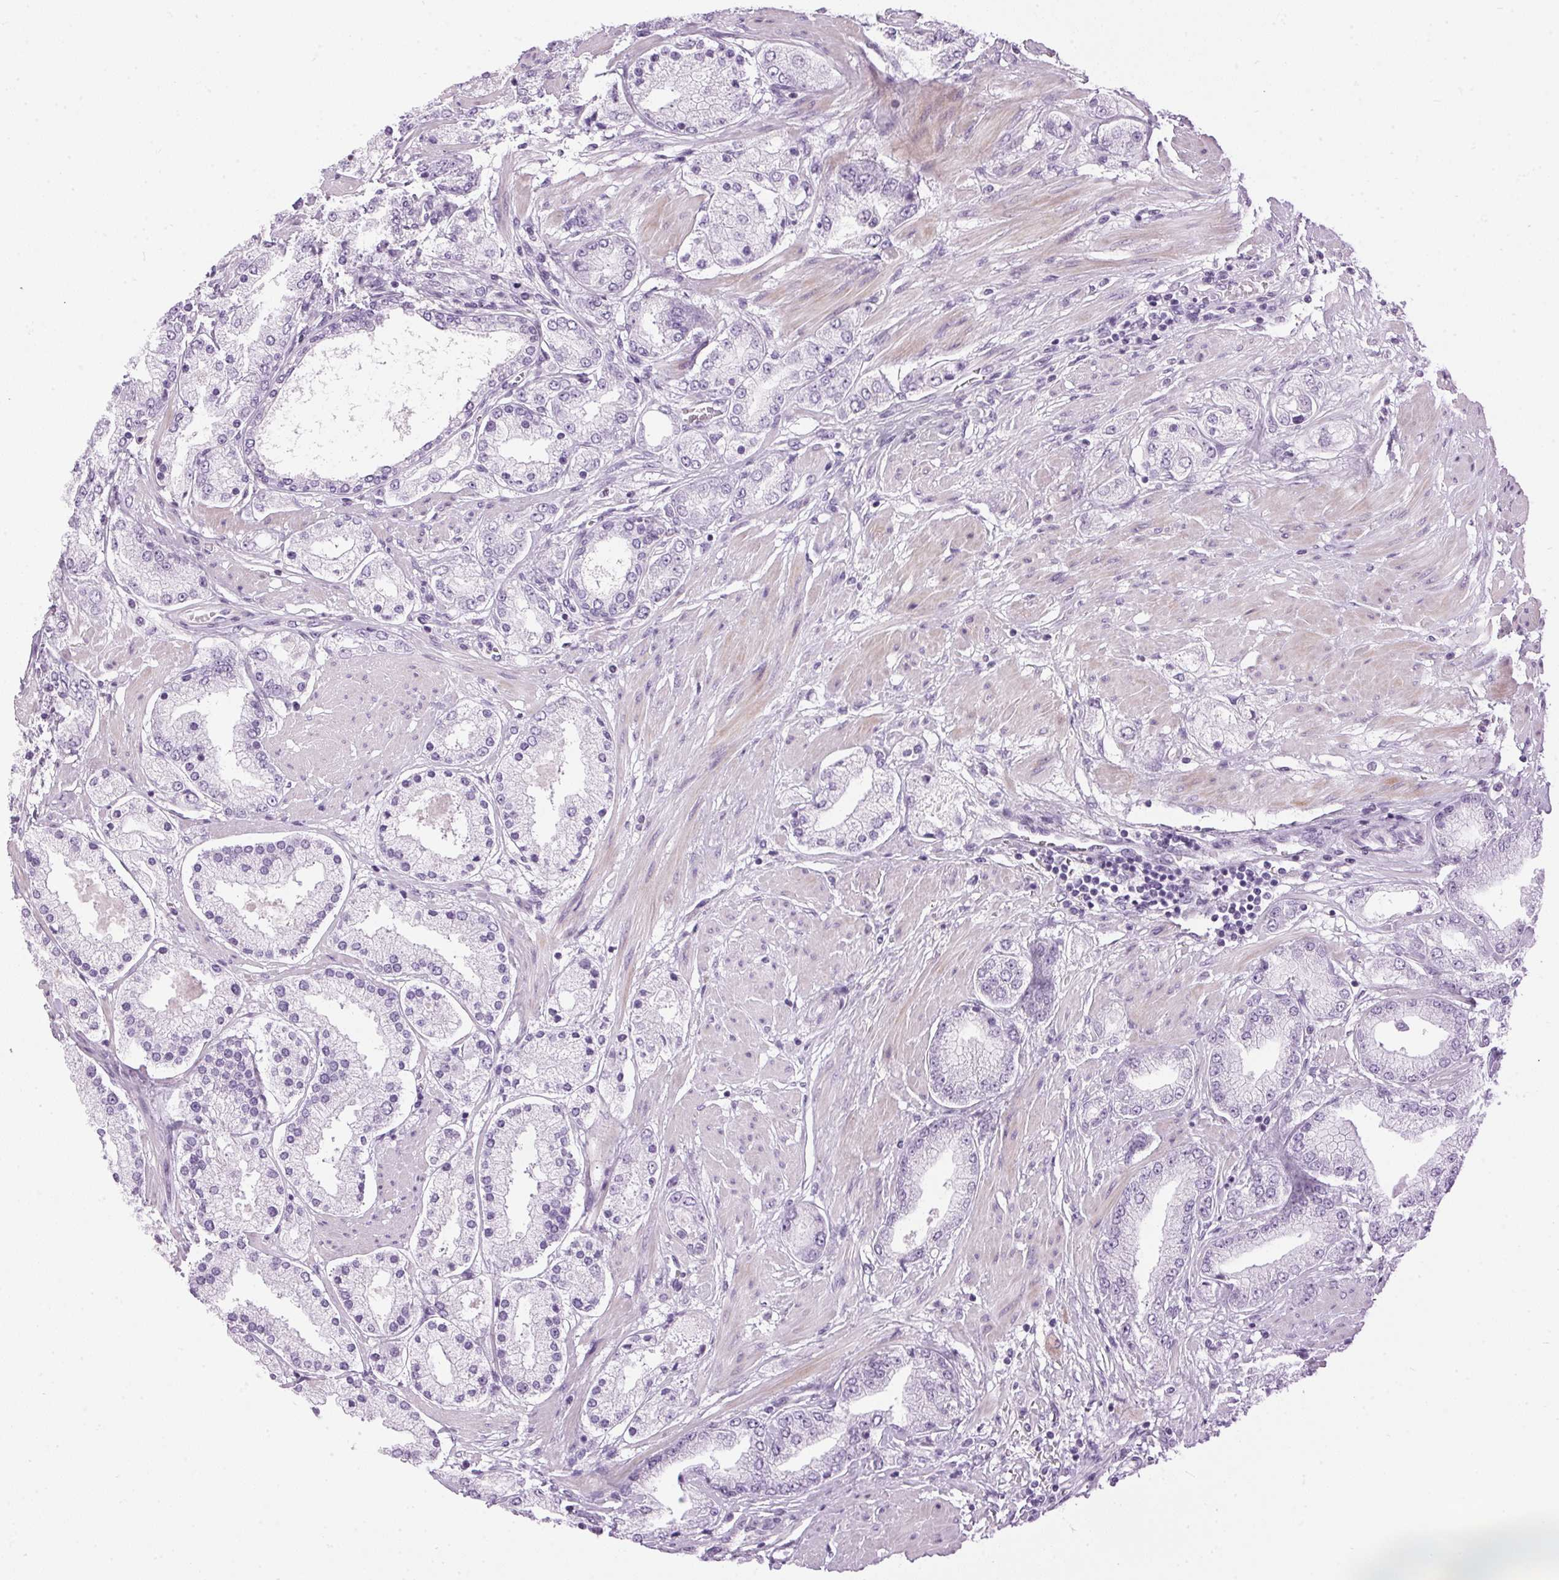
{"staining": {"intensity": "negative", "quantity": "none", "location": "none"}, "tissue": "prostate cancer", "cell_type": "Tumor cells", "image_type": "cancer", "snomed": [{"axis": "morphology", "description": "Adenocarcinoma, High grade"}, {"axis": "topography", "description": "Prostate"}], "caption": "A photomicrograph of human prostate cancer (adenocarcinoma (high-grade)) is negative for staining in tumor cells. Brightfield microscopy of immunohistochemistry (IHC) stained with DAB (3,3'-diaminobenzidine) (brown) and hematoxylin (blue), captured at high magnification.", "gene": "SP7", "patient": {"sex": "male", "age": 67}}